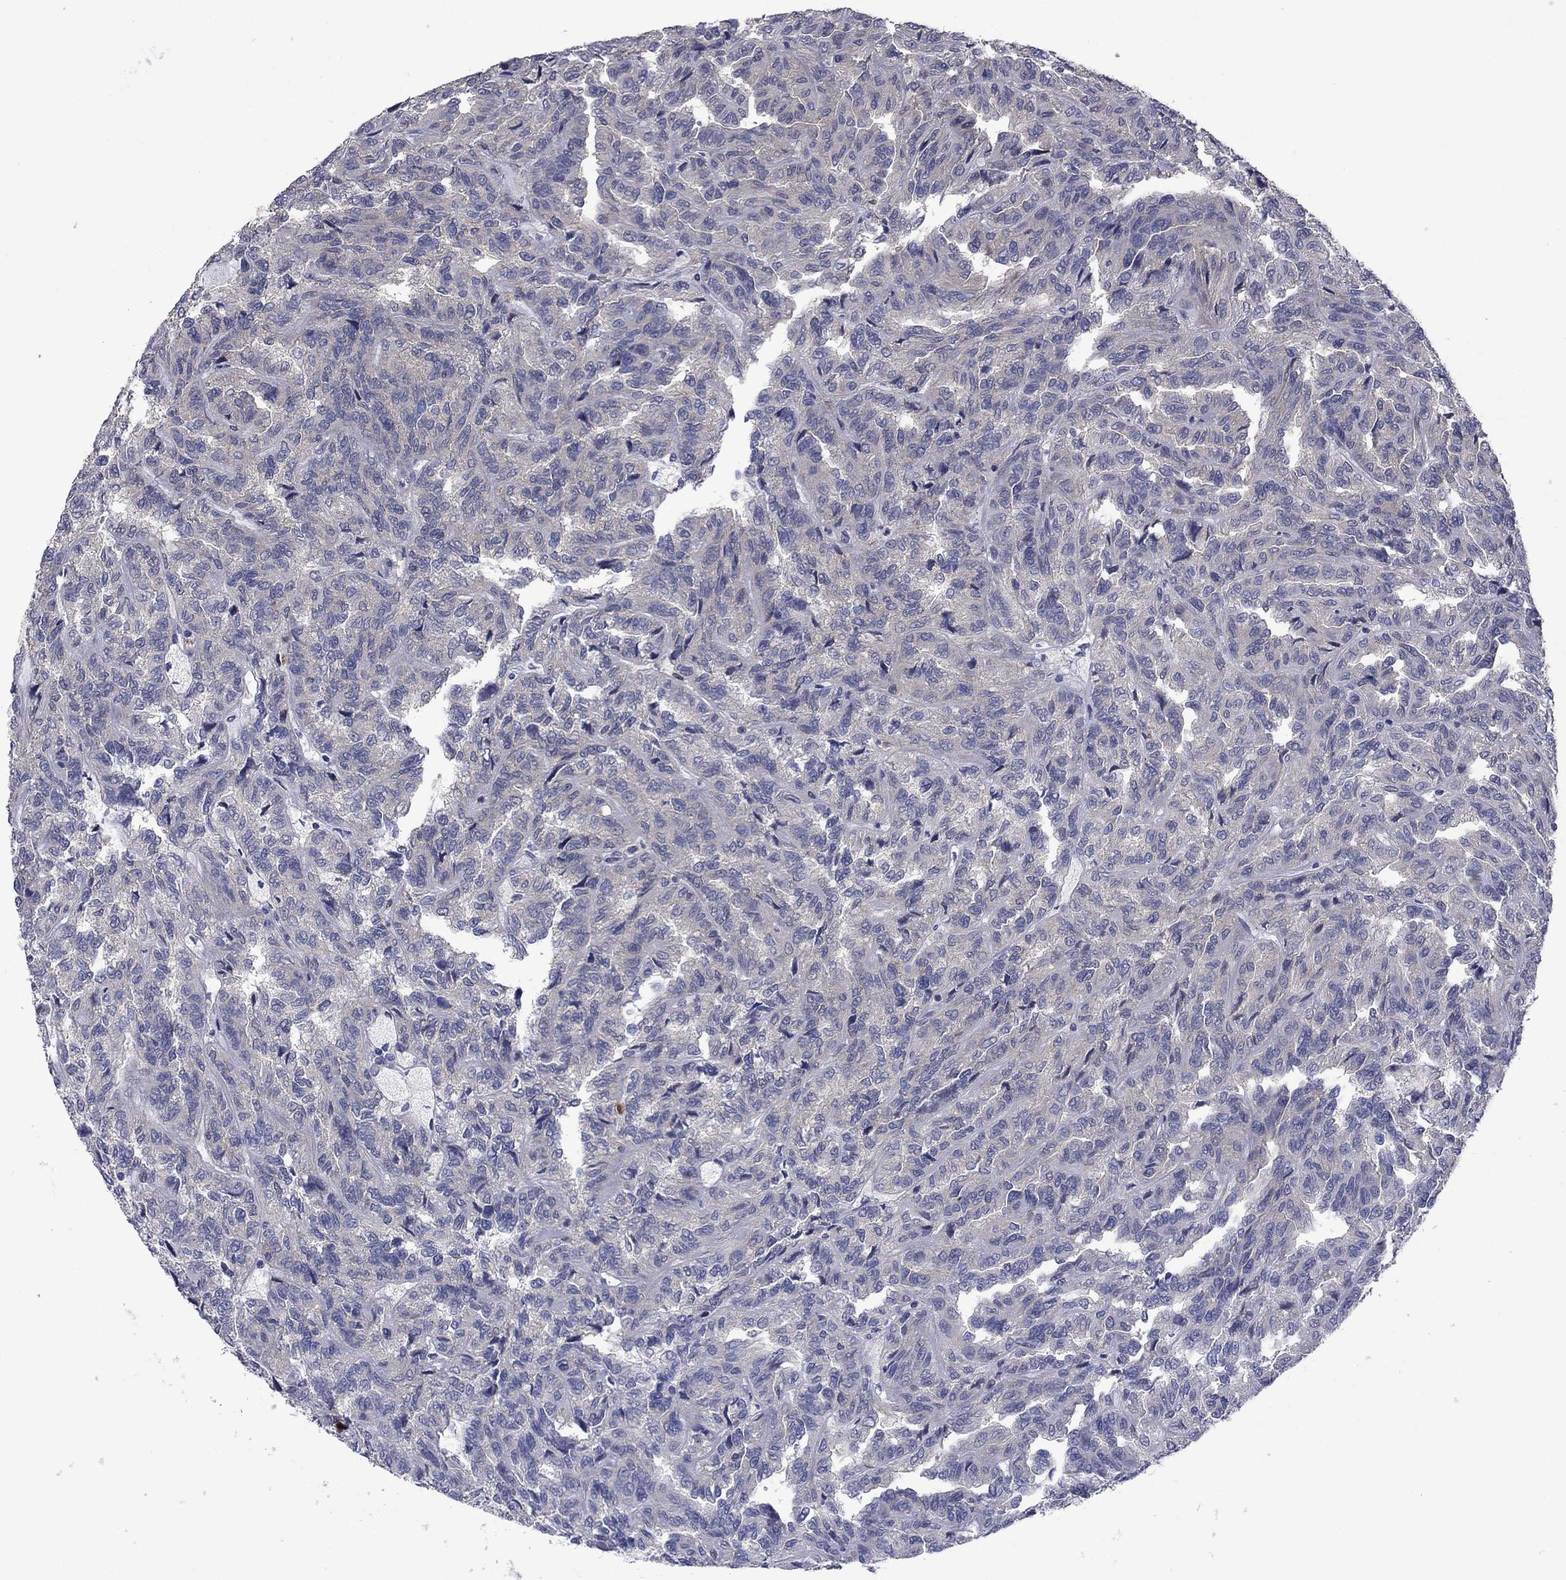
{"staining": {"intensity": "negative", "quantity": "none", "location": "none"}, "tissue": "renal cancer", "cell_type": "Tumor cells", "image_type": "cancer", "snomed": [{"axis": "morphology", "description": "Adenocarcinoma, NOS"}, {"axis": "topography", "description": "Kidney"}], "caption": "Tumor cells are negative for brown protein staining in renal cancer (adenocarcinoma). (DAB immunohistochemistry (IHC) with hematoxylin counter stain).", "gene": "MEA1", "patient": {"sex": "male", "age": 79}}